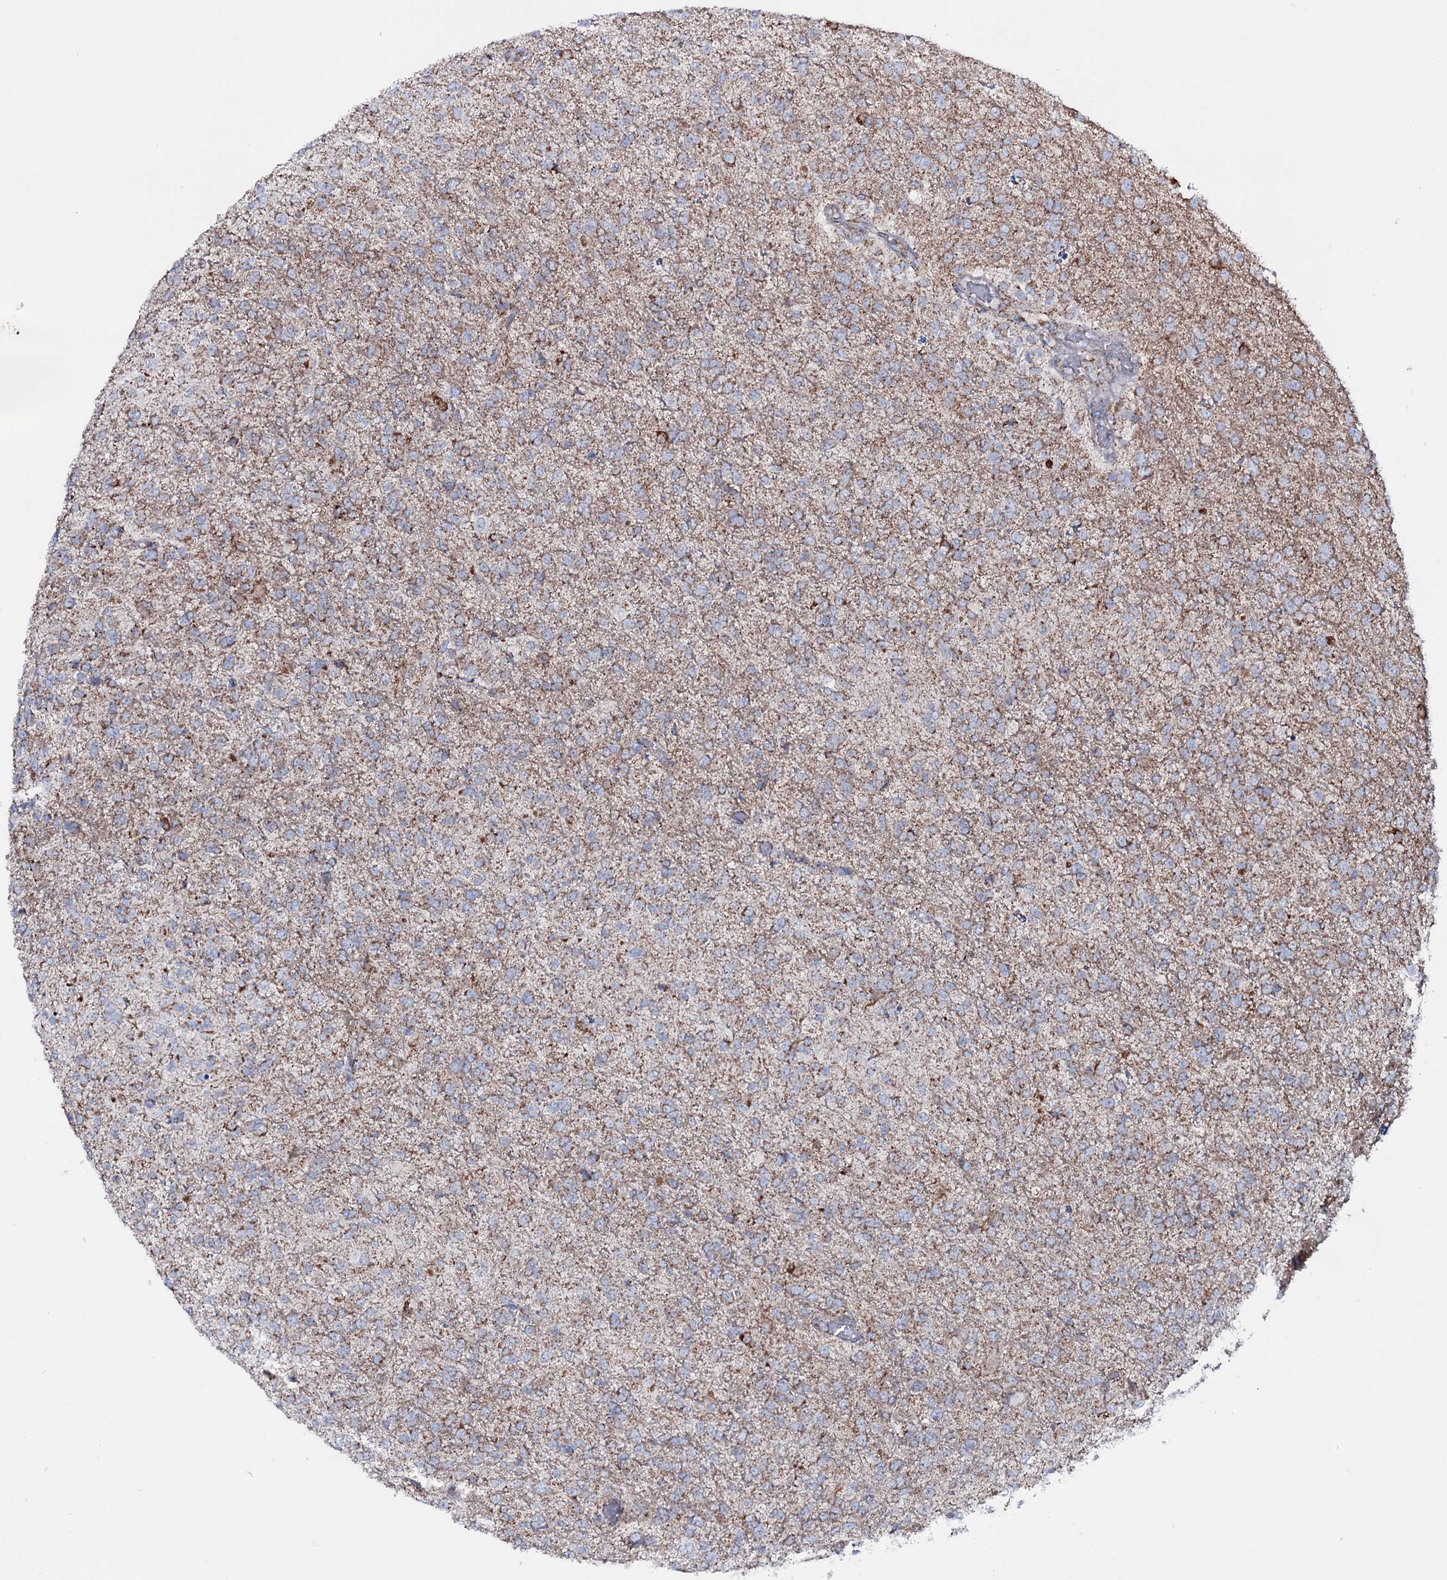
{"staining": {"intensity": "moderate", "quantity": "<25%", "location": "cytoplasmic/membranous"}, "tissue": "glioma", "cell_type": "Tumor cells", "image_type": "cancer", "snomed": [{"axis": "morphology", "description": "Glioma, malignant, High grade"}, {"axis": "topography", "description": "Brain"}], "caption": "About <25% of tumor cells in human glioma display moderate cytoplasmic/membranous protein expression as visualized by brown immunohistochemical staining.", "gene": "MRPS35", "patient": {"sex": "female", "age": 74}}